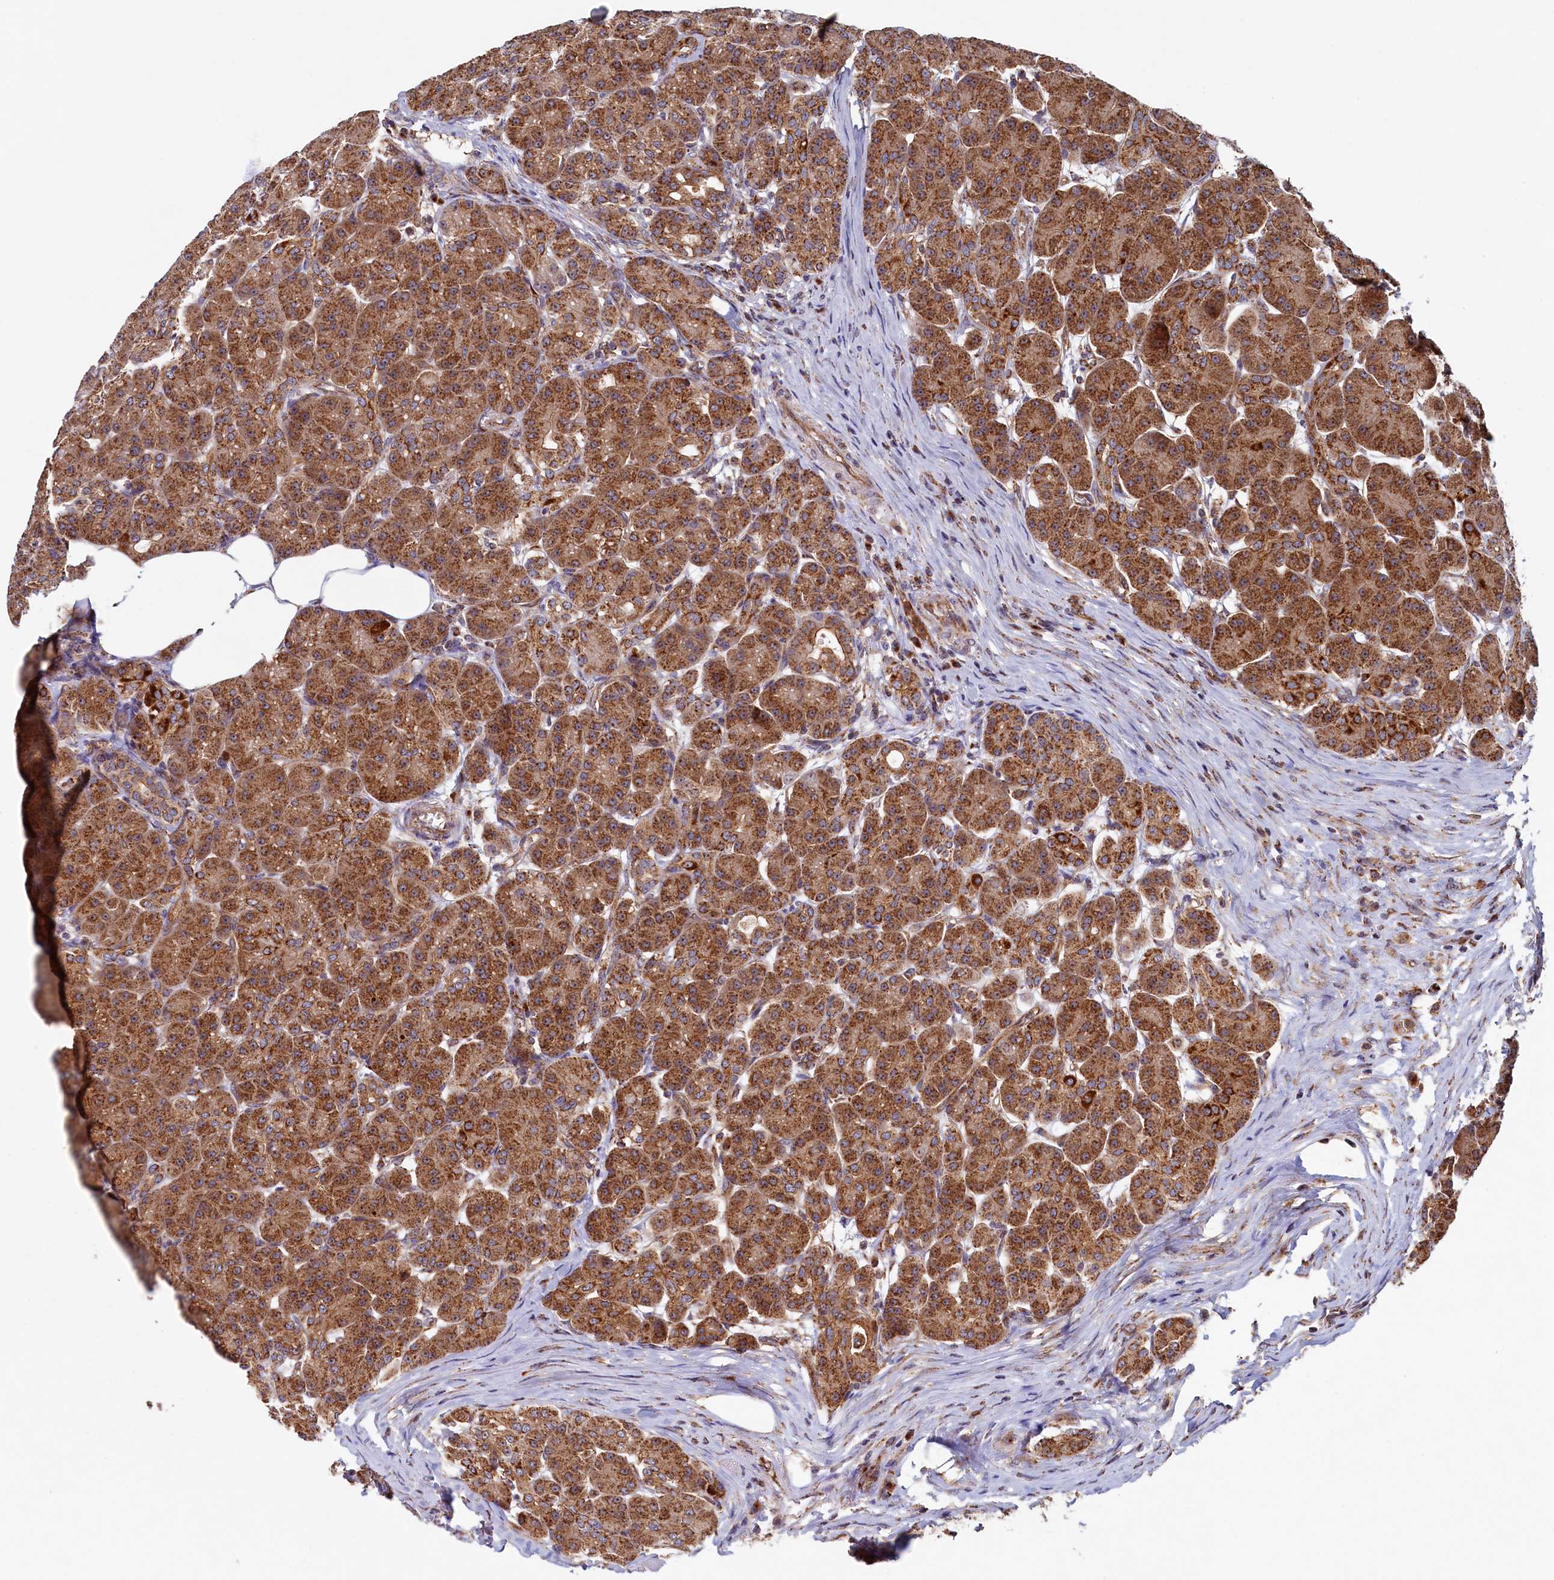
{"staining": {"intensity": "strong", "quantity": ">75%", "location": "cytoplasmic/membranous"}, "tissue": "pancreas", "cell_type": "Exocrine glandular cells", "image_type": "normal", "snomed": [{"axis": "morphology", "description": "Normal tissue, NOS"}, {"axis": "topography", "description": "Pancreas"}], "caption": "IHC micrograph of unremarkable pancreas: human pancreas stained using immunohistochemistry (IHC) demonstrates high levels of strong protein expression localized specifically in the cytoplasmic/membranous of exocrine glandular cells, appearing as a cytoplasmic/membranous brown color.", "gene": "UBE3B", "patient": {"sex": "male", "age": 63}}